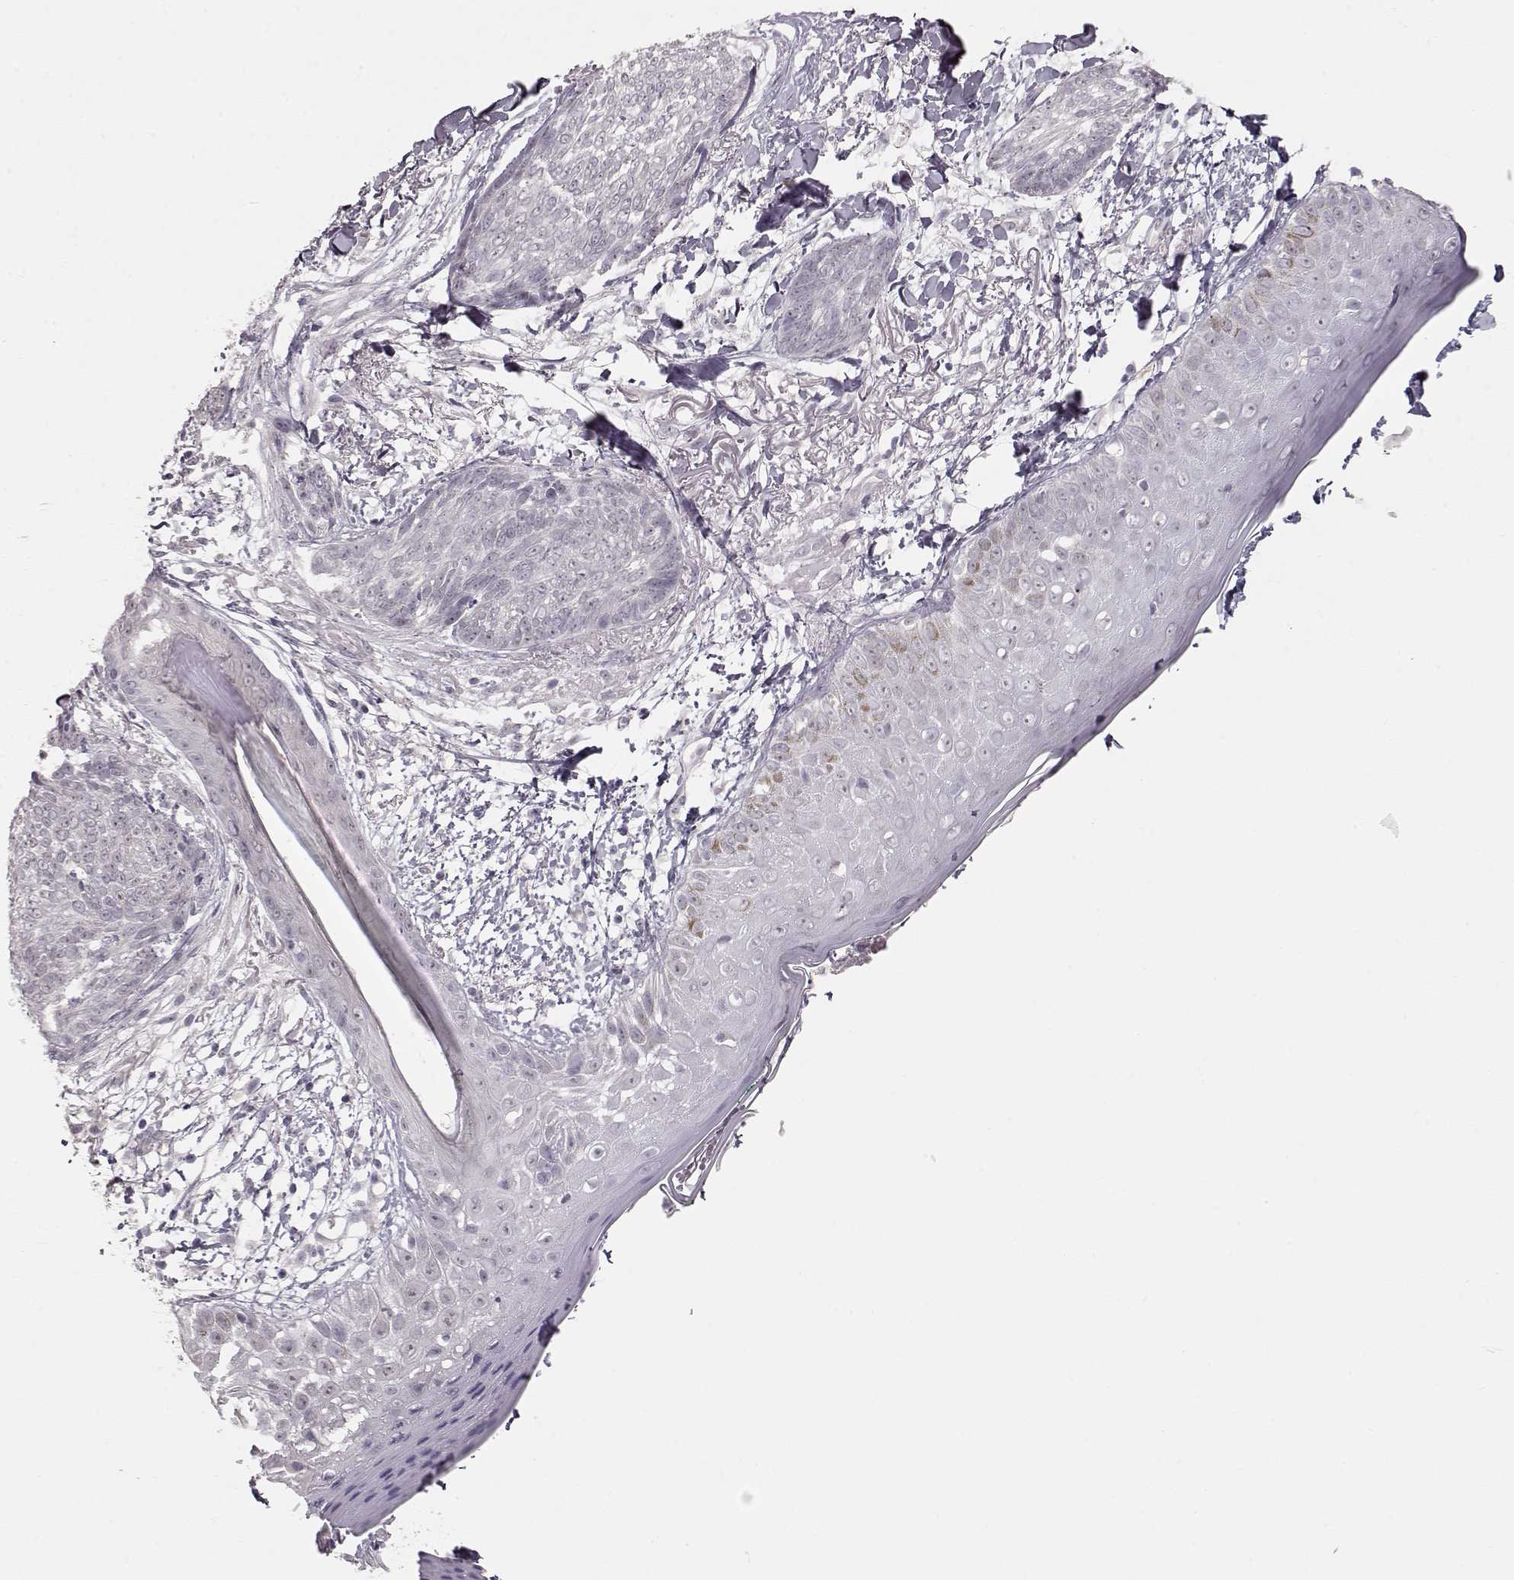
{"staining": {"intensity": "negative", "quantity": "none", "location": "none"}, "tissue": "skin cancer", "cell_type": "Tumor cells", "image_type": "cancer", "snomed": [{"axis": "morphology", "description": "Normal tissue, NOS"}, {"axis": "morphology", "description": "Basal cell carcinoma"}, {"axis": "topography", "description": "Skin"}], "caption": "This is an immunohistochemistry (IHC) photomicrograph of human skin cancer. There is no positivity in tumor cells.", "gene": "FAM205A", "patient": {"sex": "male", "age": 84}}